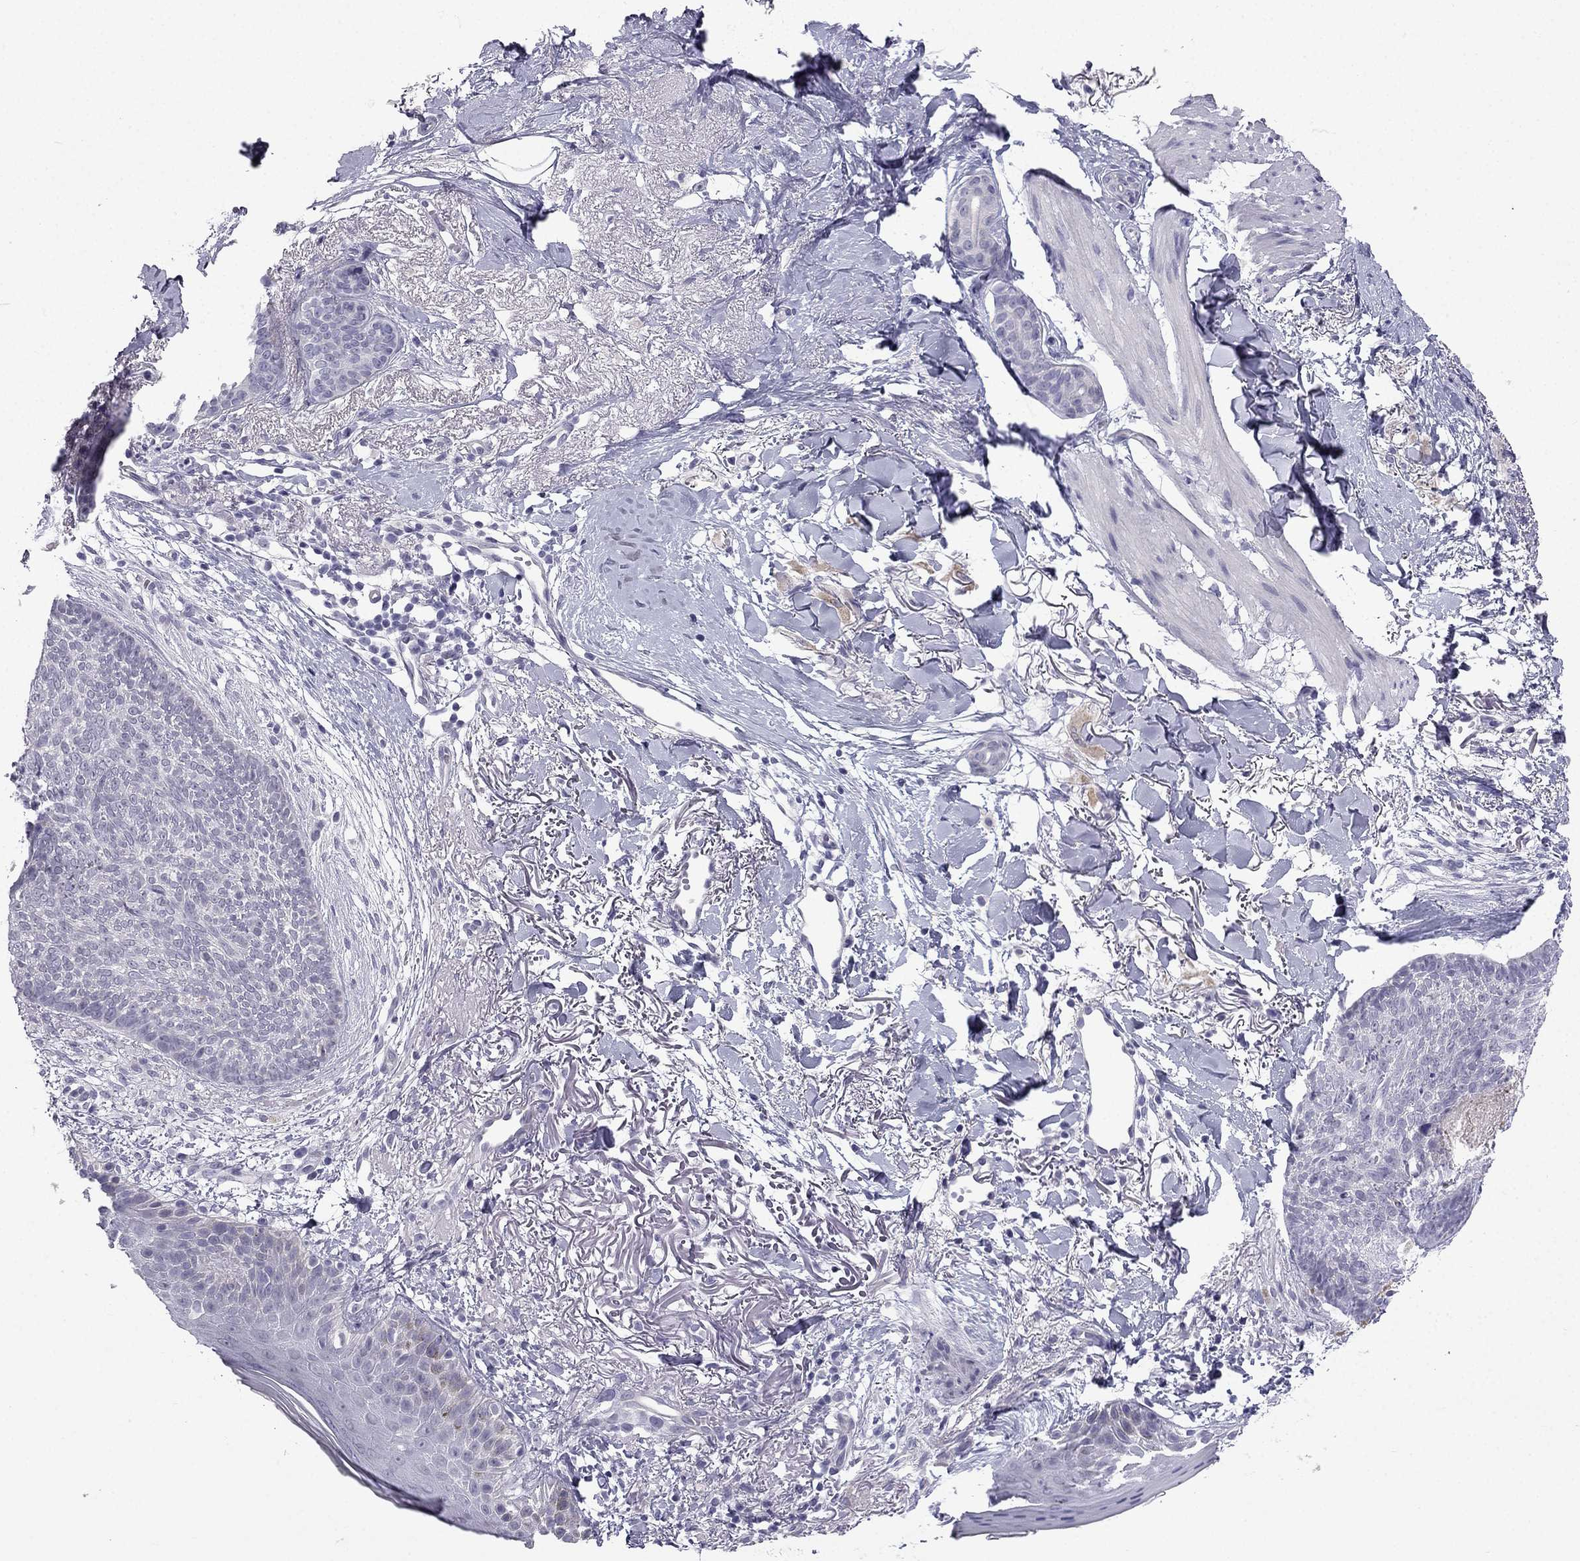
{"staining": {"intensity": "negative", "quantity": "none", "location": "none"}, "tissue": "skin cancer", "cell_type": "Tumor cells", "image_type": "cancer", "snomed": [{"axis": "morphology", "description": "Normal tissue, NOS"}, {"axis": "morphology", "description": "Basal cell carcinoma"}, {"axis": "topography", "description": "Skin"}], "caption": "Image shows no significant protein staining in tumor cells of basal cell carcinoma (skin).", "gene": "CFAP53", "patient": {"sex": "male", "age": 84}}